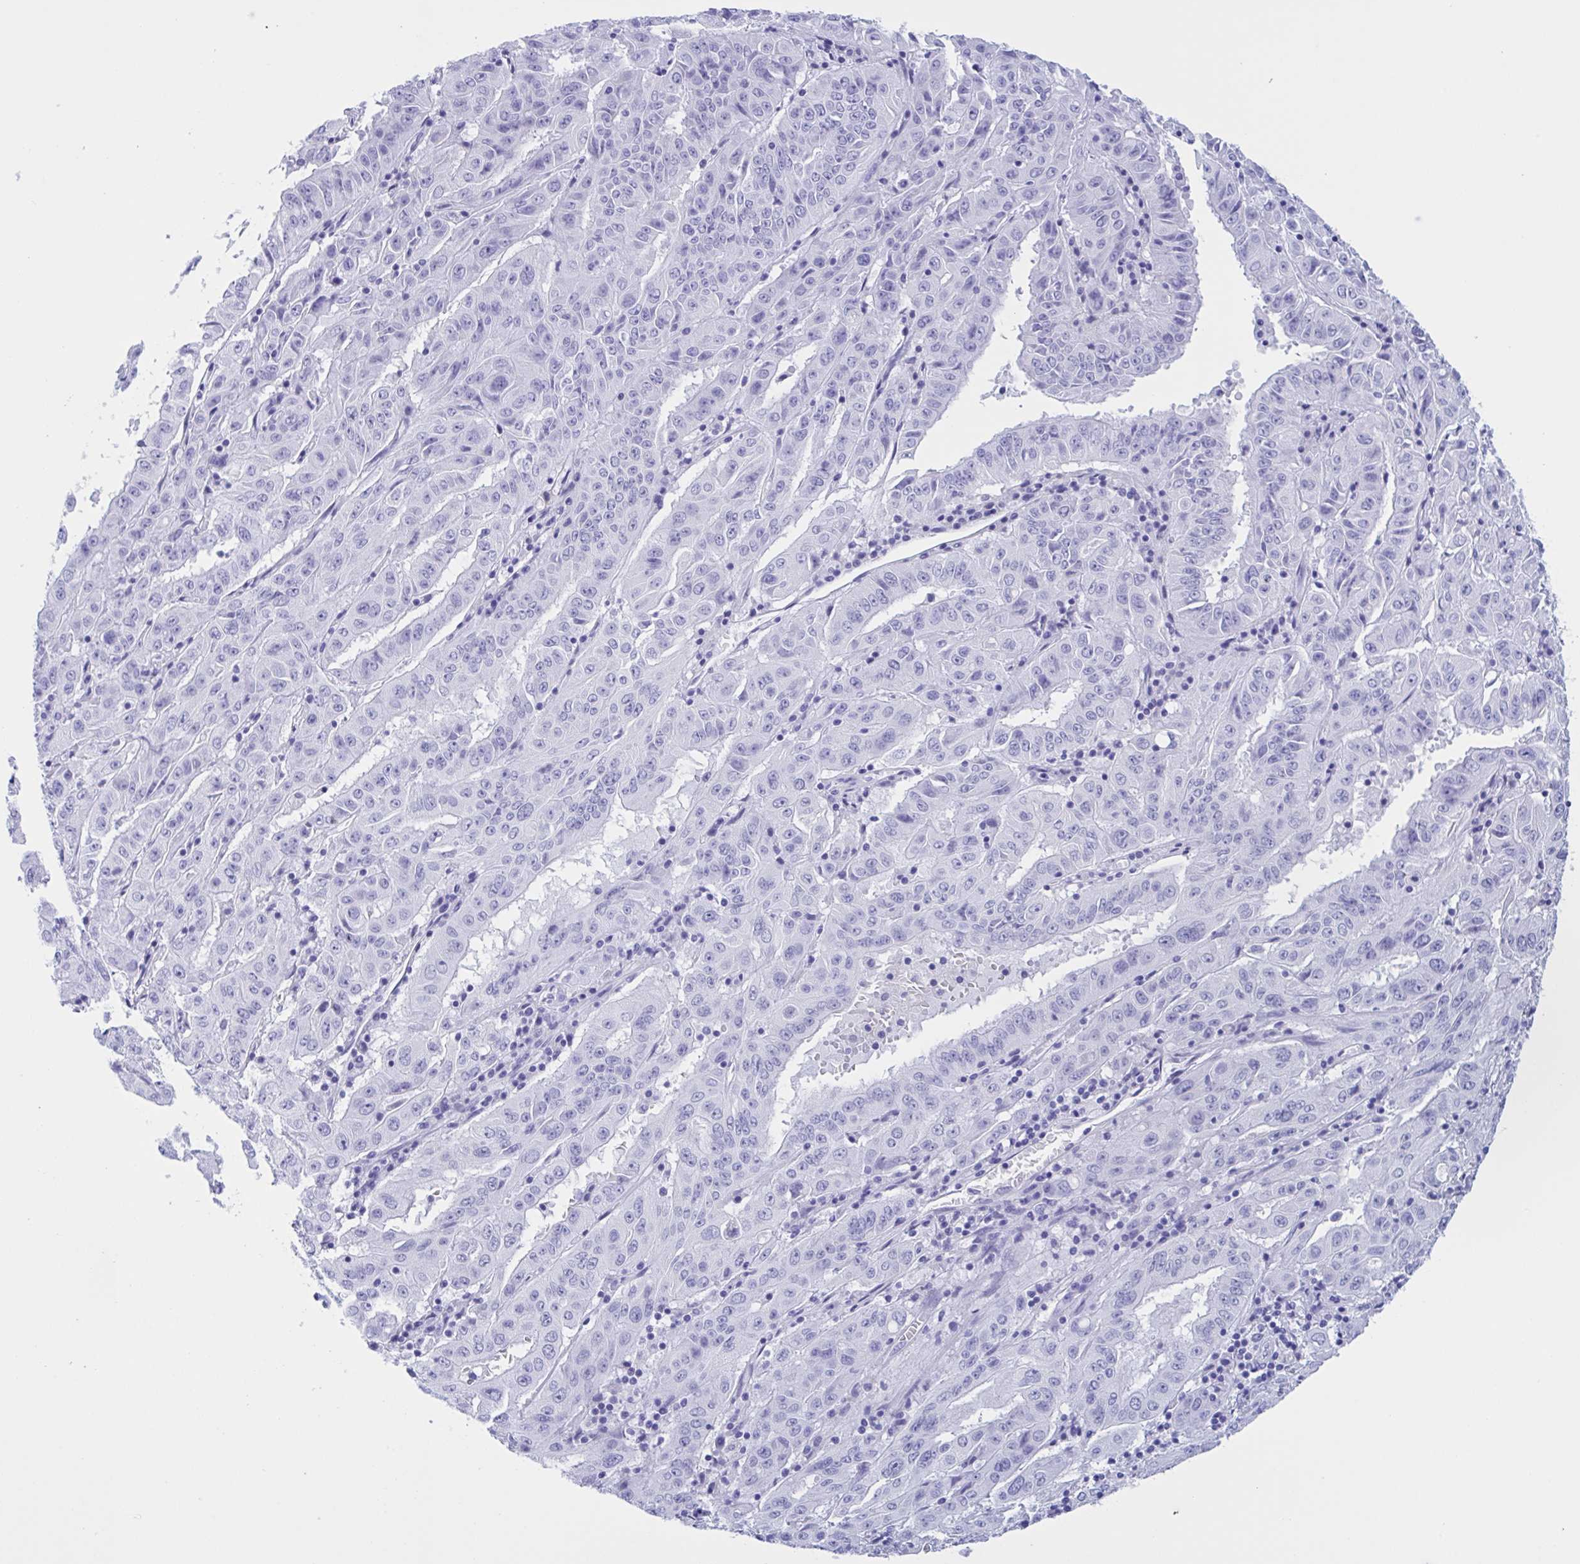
{"staining": {"intensity": "negative", "quantity": "none", "location": "none"}, "tissue": "pancreatic cancer", "cell_type": "Tumor cells", "image_type": "cancer", "snomed": [{"axis": "morphology", "description": "Adenocarcinoma, NOS"}, {"axis": "topography", "description": "Pancreas"}], "caption": "This is a micrograph of immunohistochemistry (IHC) staining of pancreatic cancer, which shows no expression in tumor cells.", "gene": "ZNF850", "patient": {"sex": "male", "age": 63}}